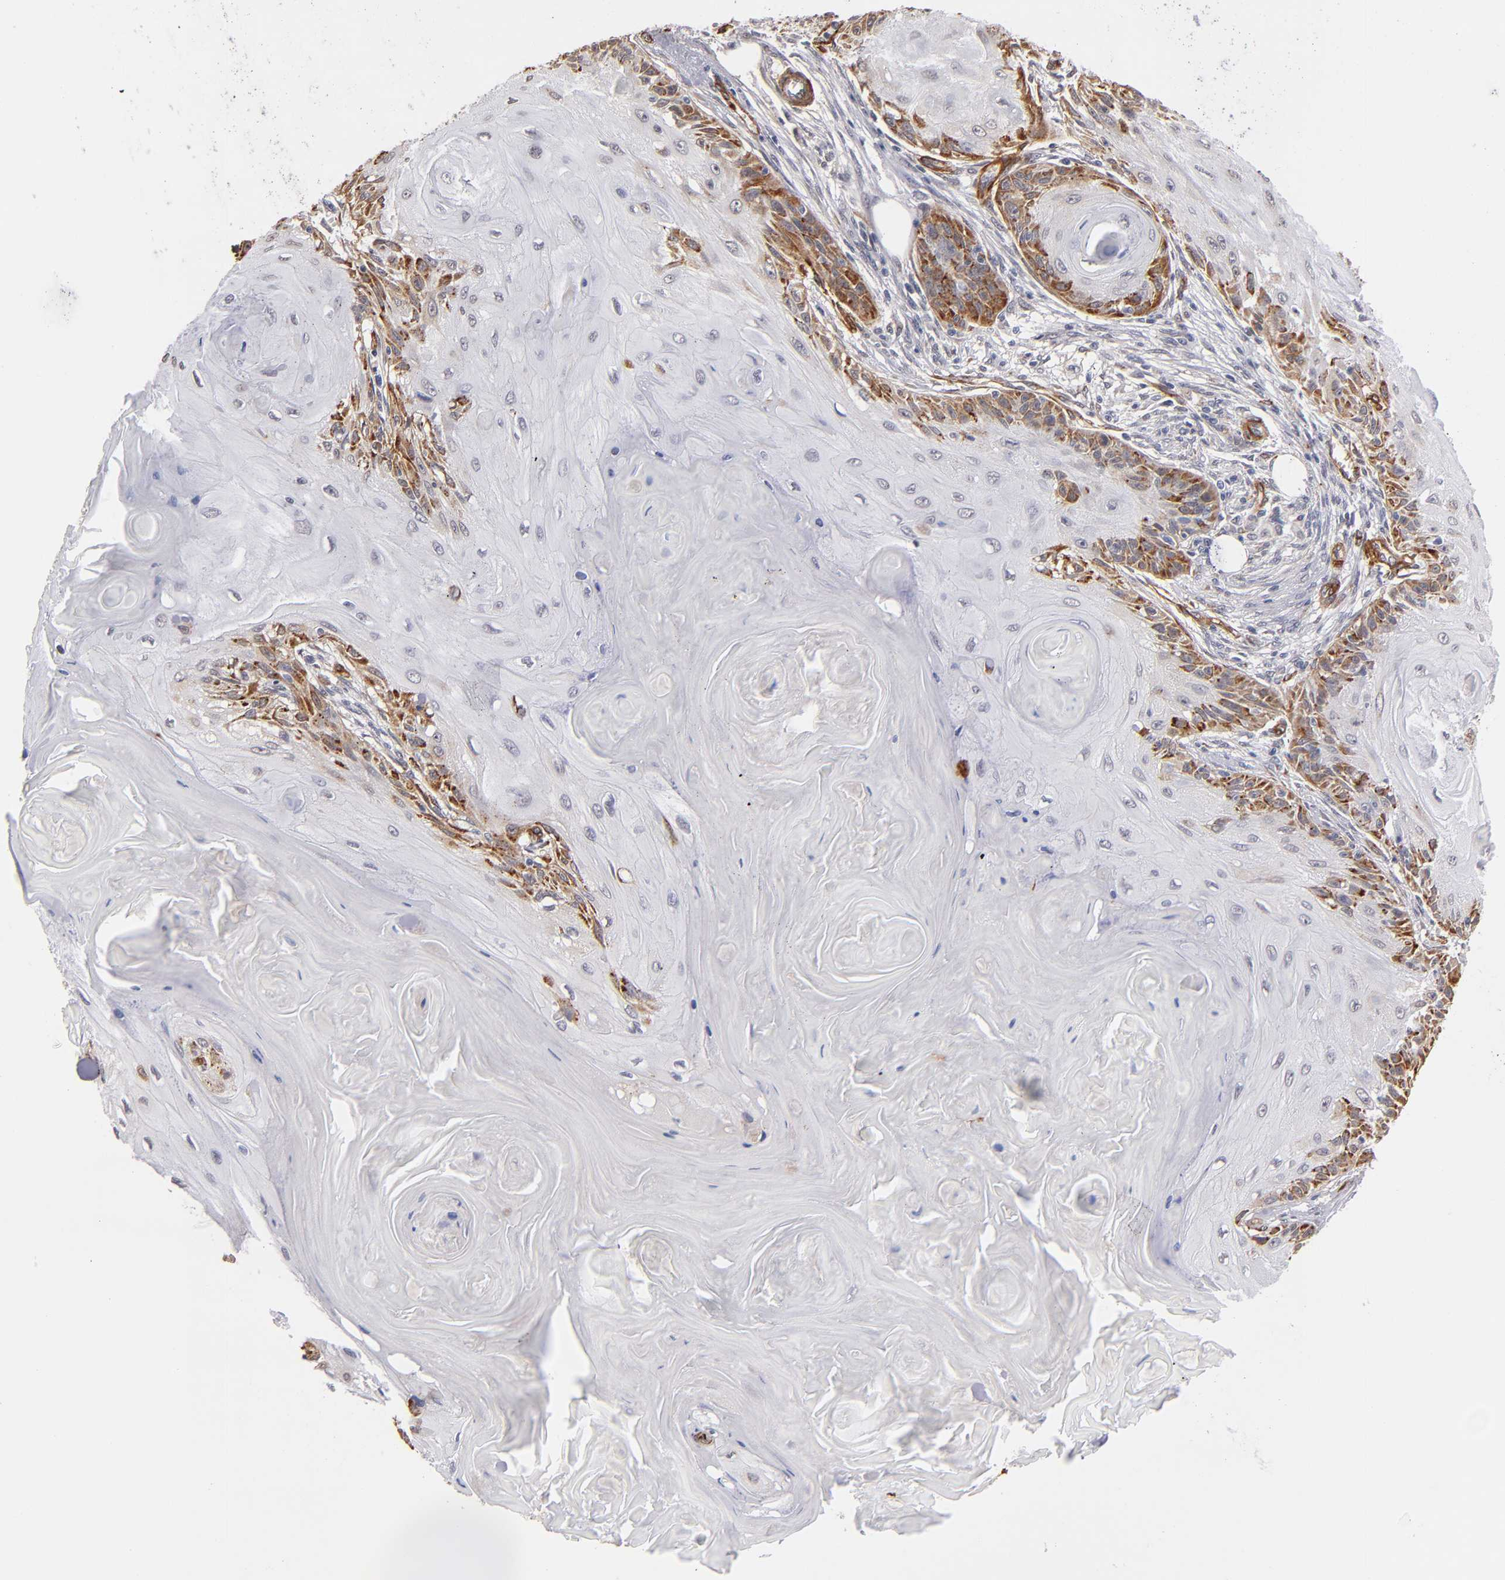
{"staining": {"intensity": "moderate", "quantity": "25%-75%", "location": "cytoplasmic/membranous"}, "tissue": "skin cancer", "cell_type": "Tumor cells", "image_type": "cancer", "snomed": [{"axis": "morphology", "description": "Squamous cell carcinoma, NOS"}, {"axis": "topography", "description": "Skin"}], "caption": "Skin cancer stained for a protein demonstrates moderate cytoplasmic/membranous positivity in tumor cells.", "gene": "LAMC1", "patient": {"sex": "female", "age": 88}}